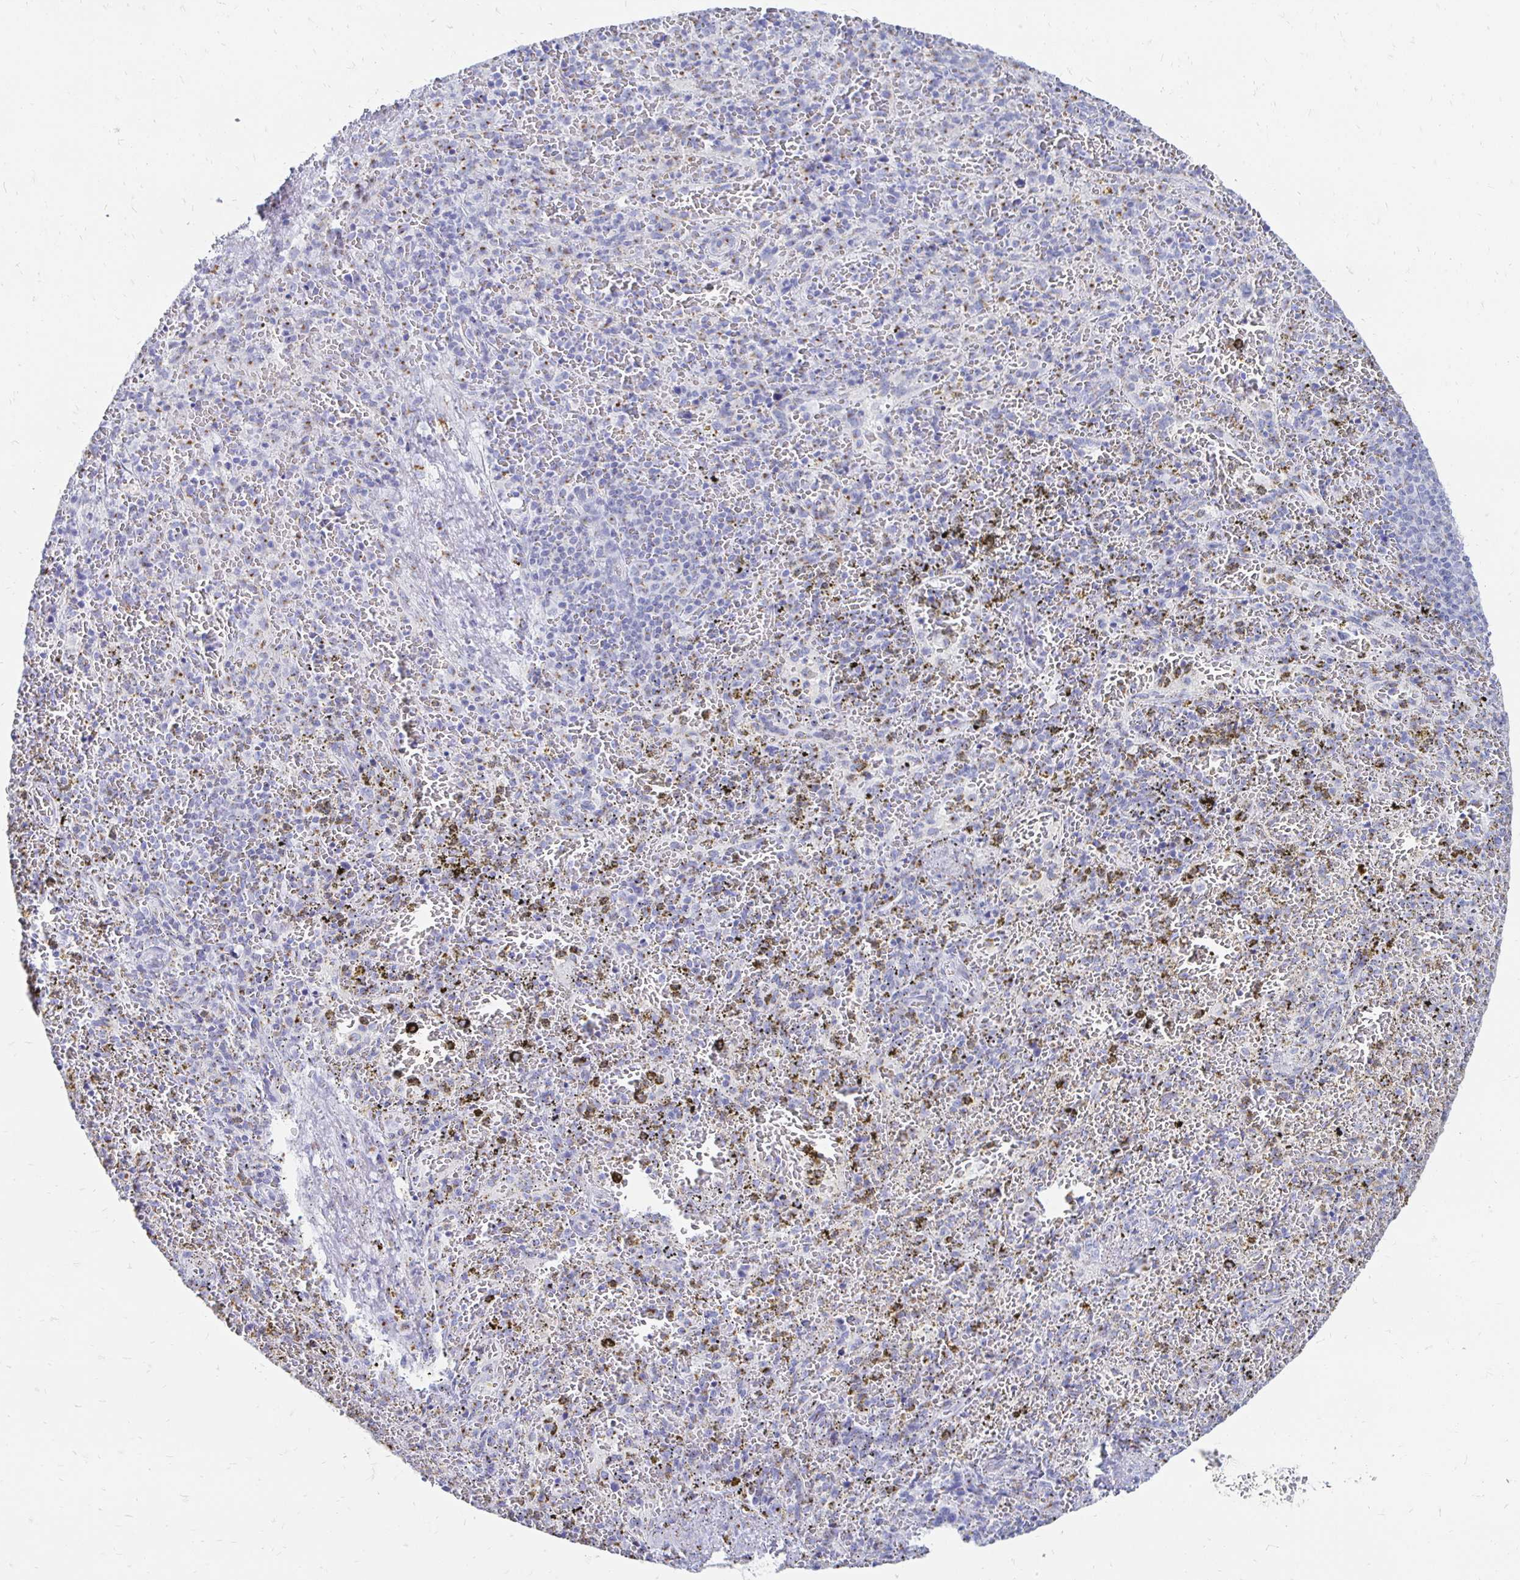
{"staining": {"intensity": "negative", "quantity": "none", "location": "none"}, "tissue": "spleen", "cell_type": "Cells in red pulp", "image_type": "normal", "snomed": [{"axis": "morphology", "description": "Normal tissue, NOS"}, {"axis": "topography", "description": "Spleen"}], "caption": "High magnification brightfield microscopy of benign spleen stained with DAB (brown) and counterstained with hematoxylin (blue): cells in red pulp show no significant positivity. (DAB (3,3'-diaminobenzidine) immunohistochemistry (IHC), high magnification).", "gene": "PAGE4", "patient": {"sex": "female", "age": 50}}